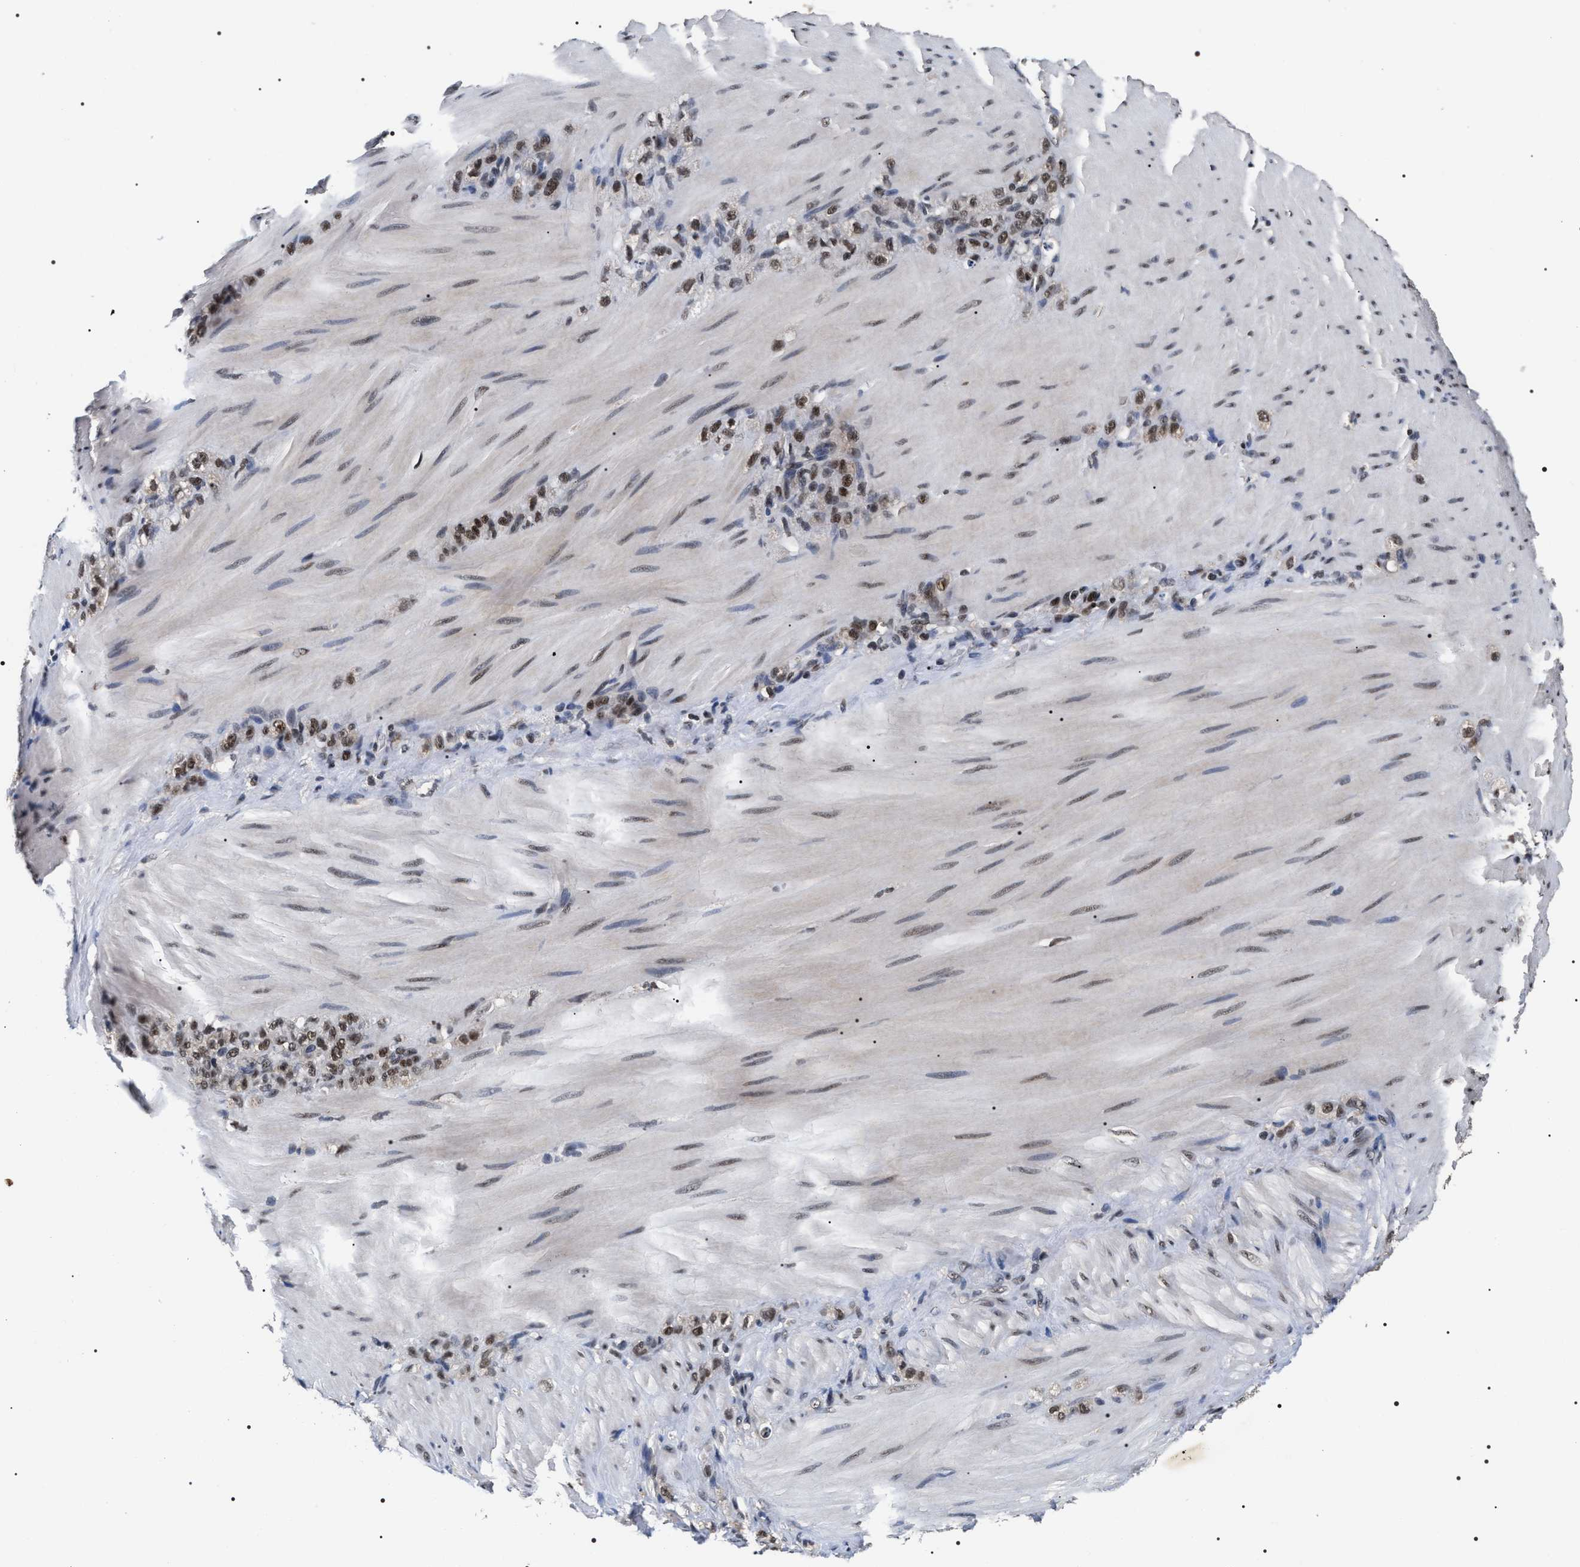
{"staining": {"intensity": "moderate", "quantity": ">75%", "location": "nuclear"}, "tissue": "stomach cancer", "cell_type": "Tumor cells", "image_type": "cancer", "snomed": [{"axis": "morphology", "description": "Normal tissue, NOS"}, {"axis": "morphology", "description": "Adenocarcinoma, NOS"}, {"axis": "topography", "description": "Stomach"}], "caption": "Human stomach cancer stained for a protein (brown) displays moderate nuclear positive expression in approximately >75% of tumor cells.", "gene": "RRP1B", "patient": {"sex": "male", "age": 82}}